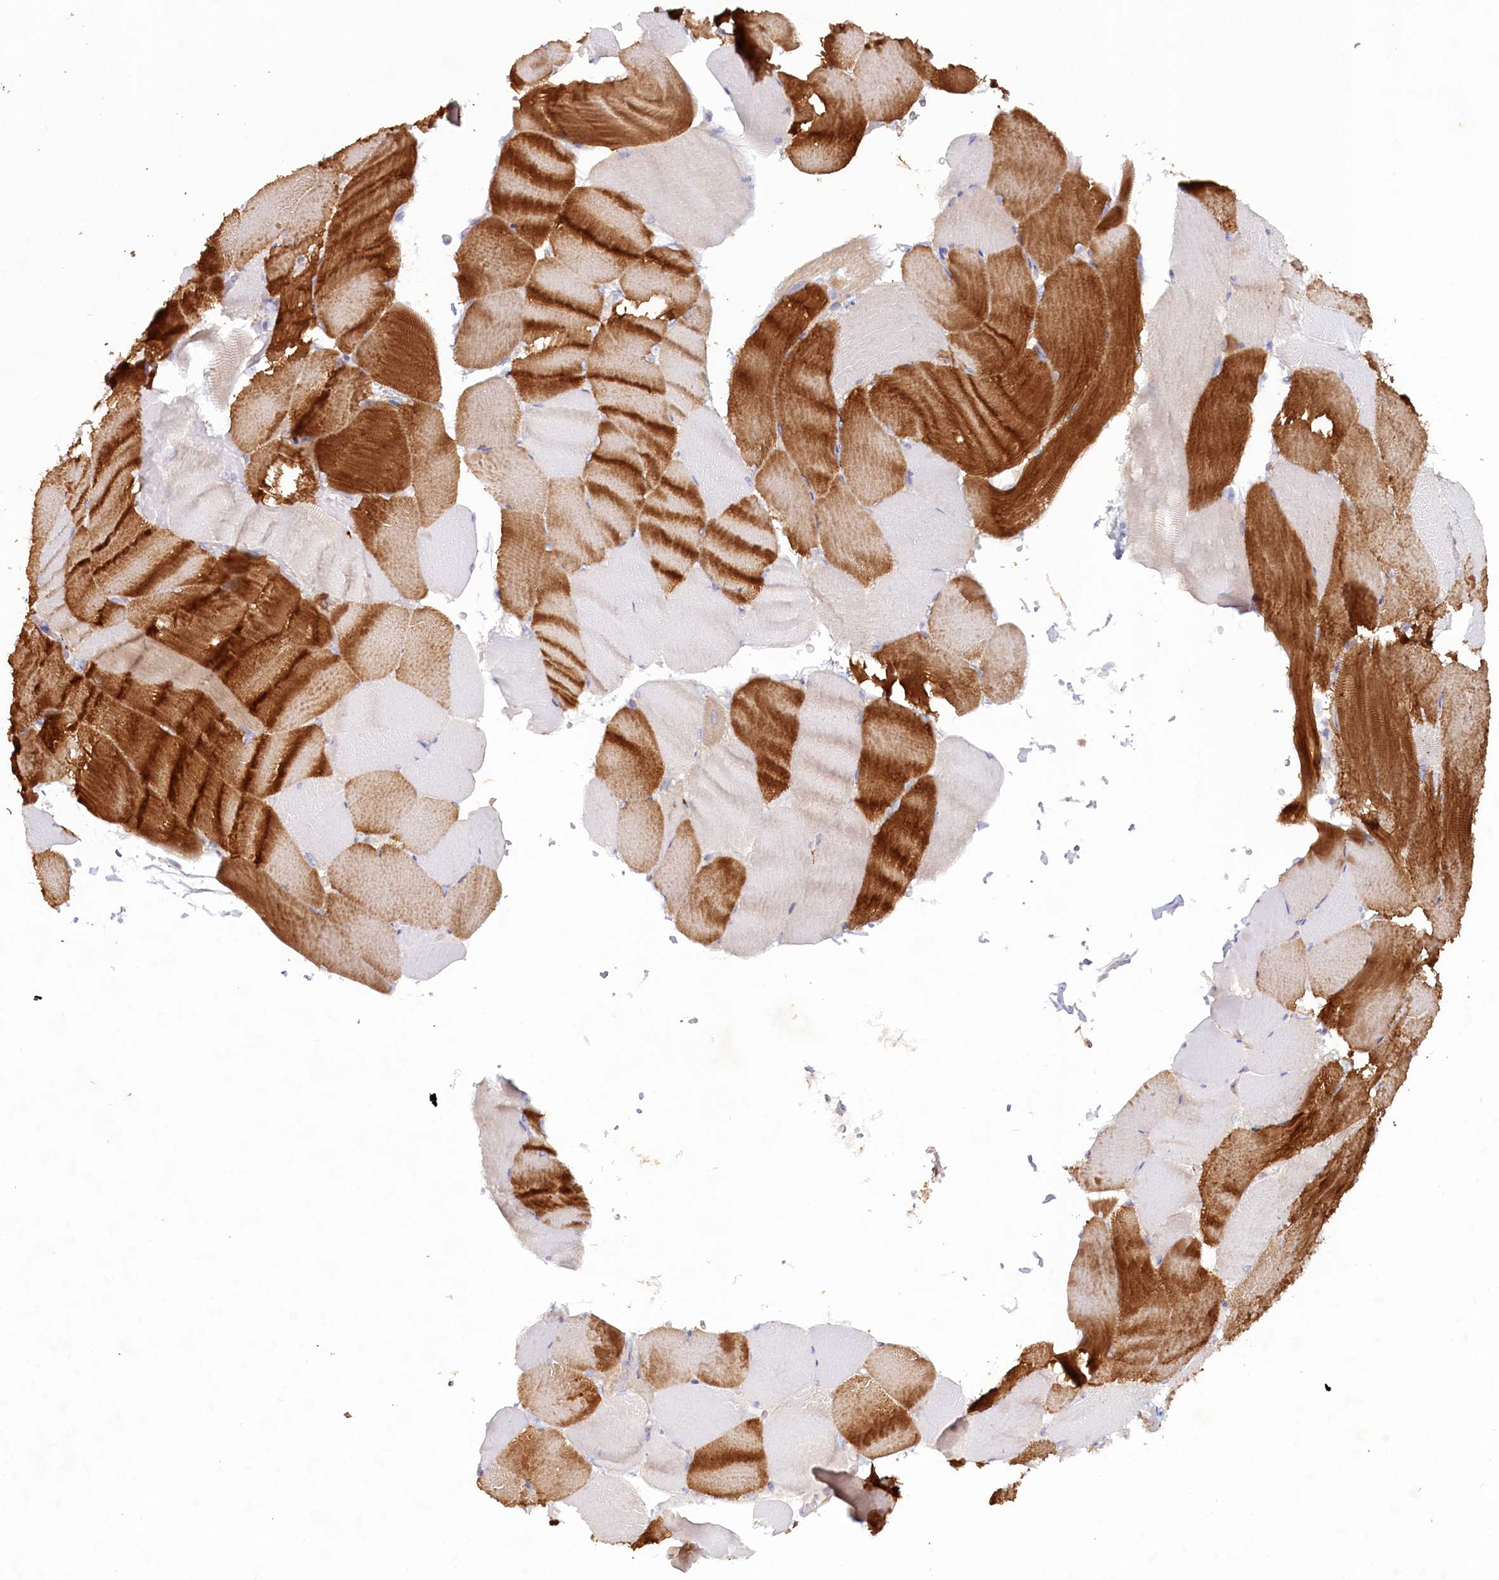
{"staining": {"intensity": "strong", "quantity": ">75%", "location": "cytoplasmic/membranous"}, "tissue": "skeletal muscle", "cell_type": "Myocytes", "image_type": "normal", "snomed": [{"axis": "morphology", "description": "Normal tissue, NOS"}, {"axis": "topography", "description": "Skeletal muscle"}, {"axis": "topography", "description": "Parathyroid gland"}], "caption": "A brown stain shows strong cytoplasmic/membranous staining of a protein in myocytes of benign human skeletal muscle. Using DAB (3,3'-diaminobenzidine) (brown) and hematoxylin (blue) stains, captured at high magnification using brightfield microscopy.", "gene": "TNIP1", "patient": {"sex": "female", "age": 37}}